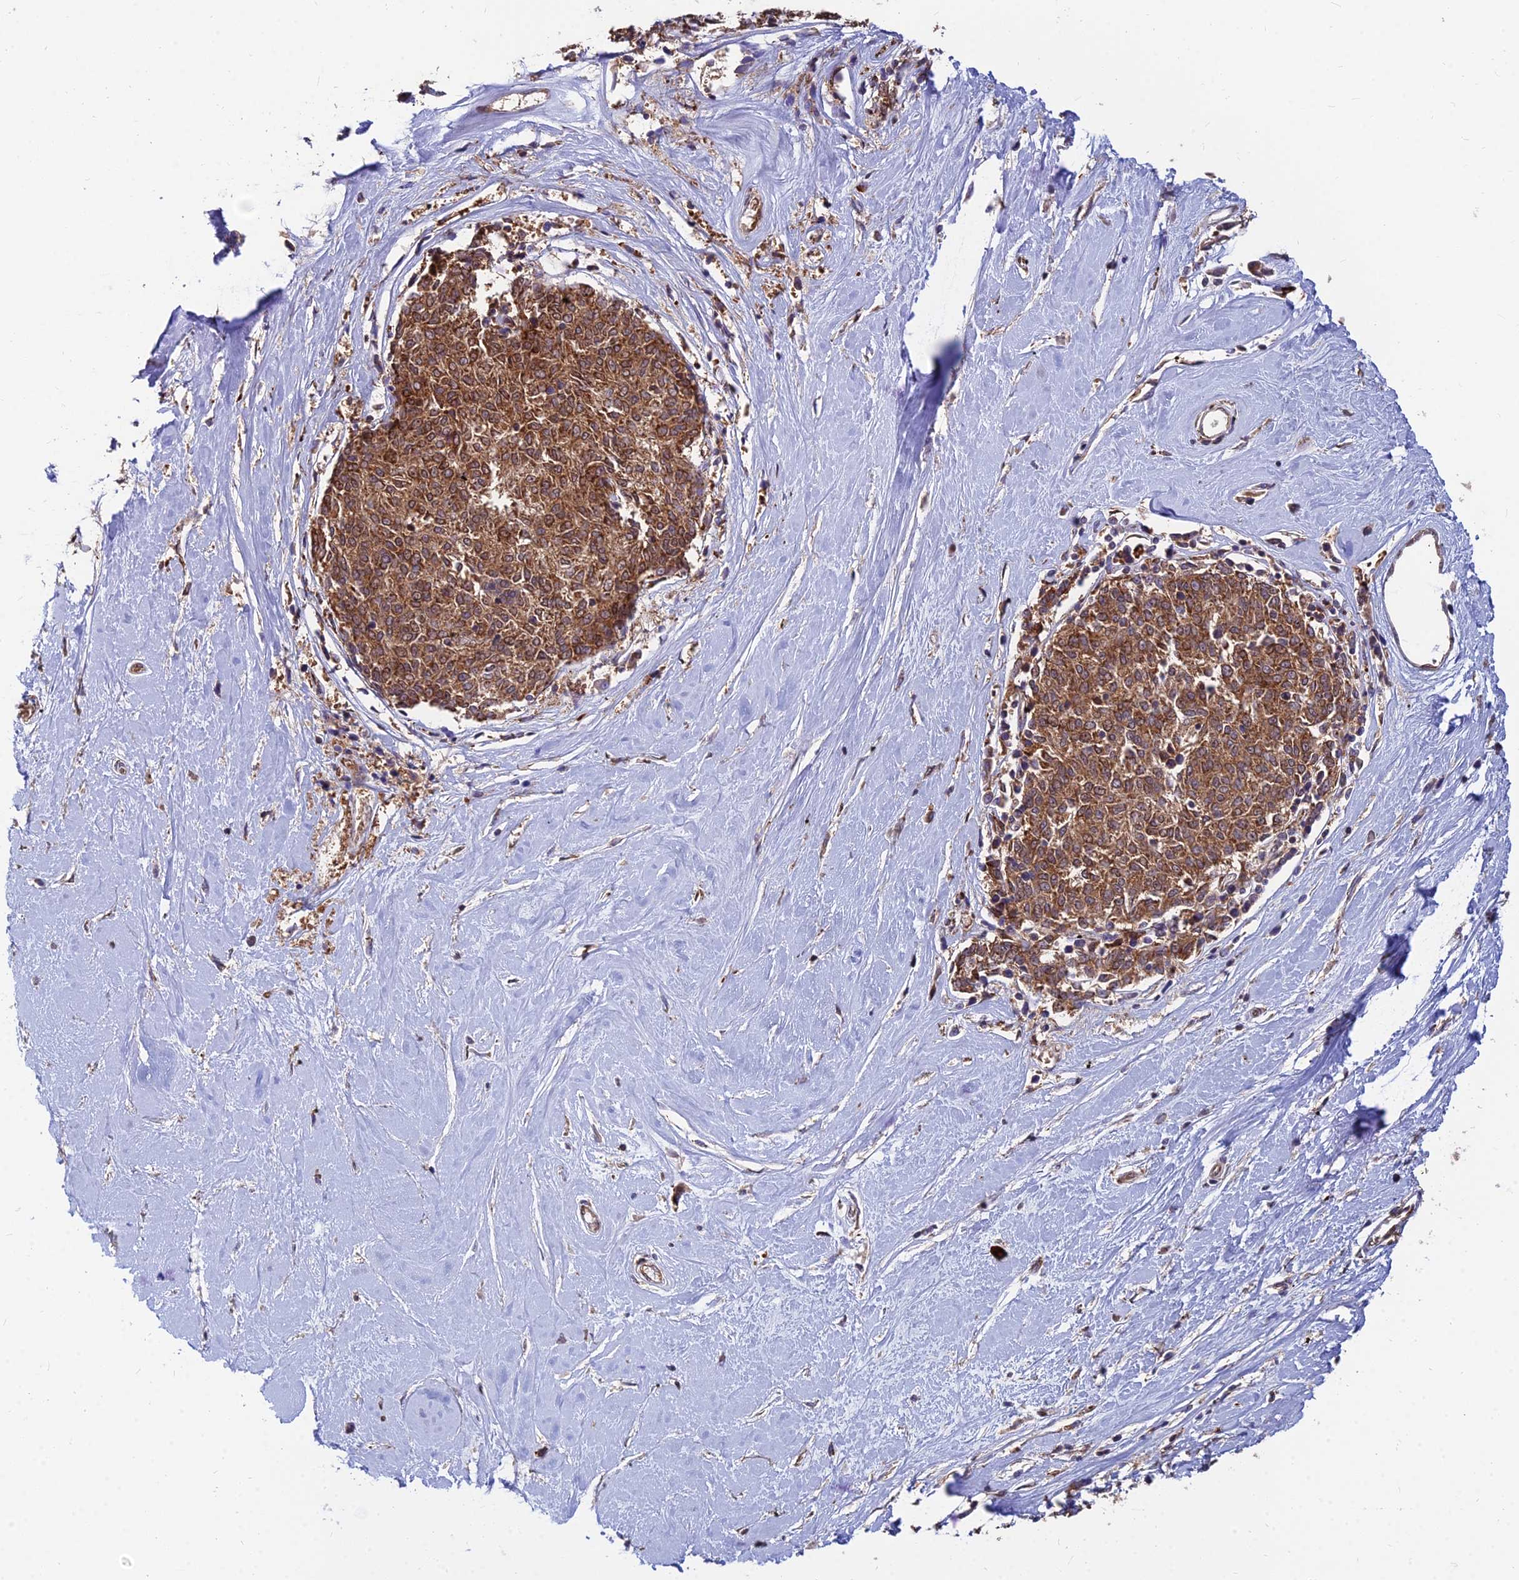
{"staining": {"intensity": "strong", "quantity": ">75%", "location": "cytoplasmic/membranous"}, "tissue": "melanoma", "cell_type": "Tumor cells", "image_type": "cancer", "snomed": [{"axis": "morphology", "description": "Malignant melanoma, NOS"}, {"axis": "topography", "description": "Skin"}], "caption": "DAB immunohistochemical staining of malignant melanoma reveals strong cytoplasmic/membranous protein expression in approximately >75% of tumor cells.", "gene": "CCT6B", "patient": {"sex": "female", "age": 72}}